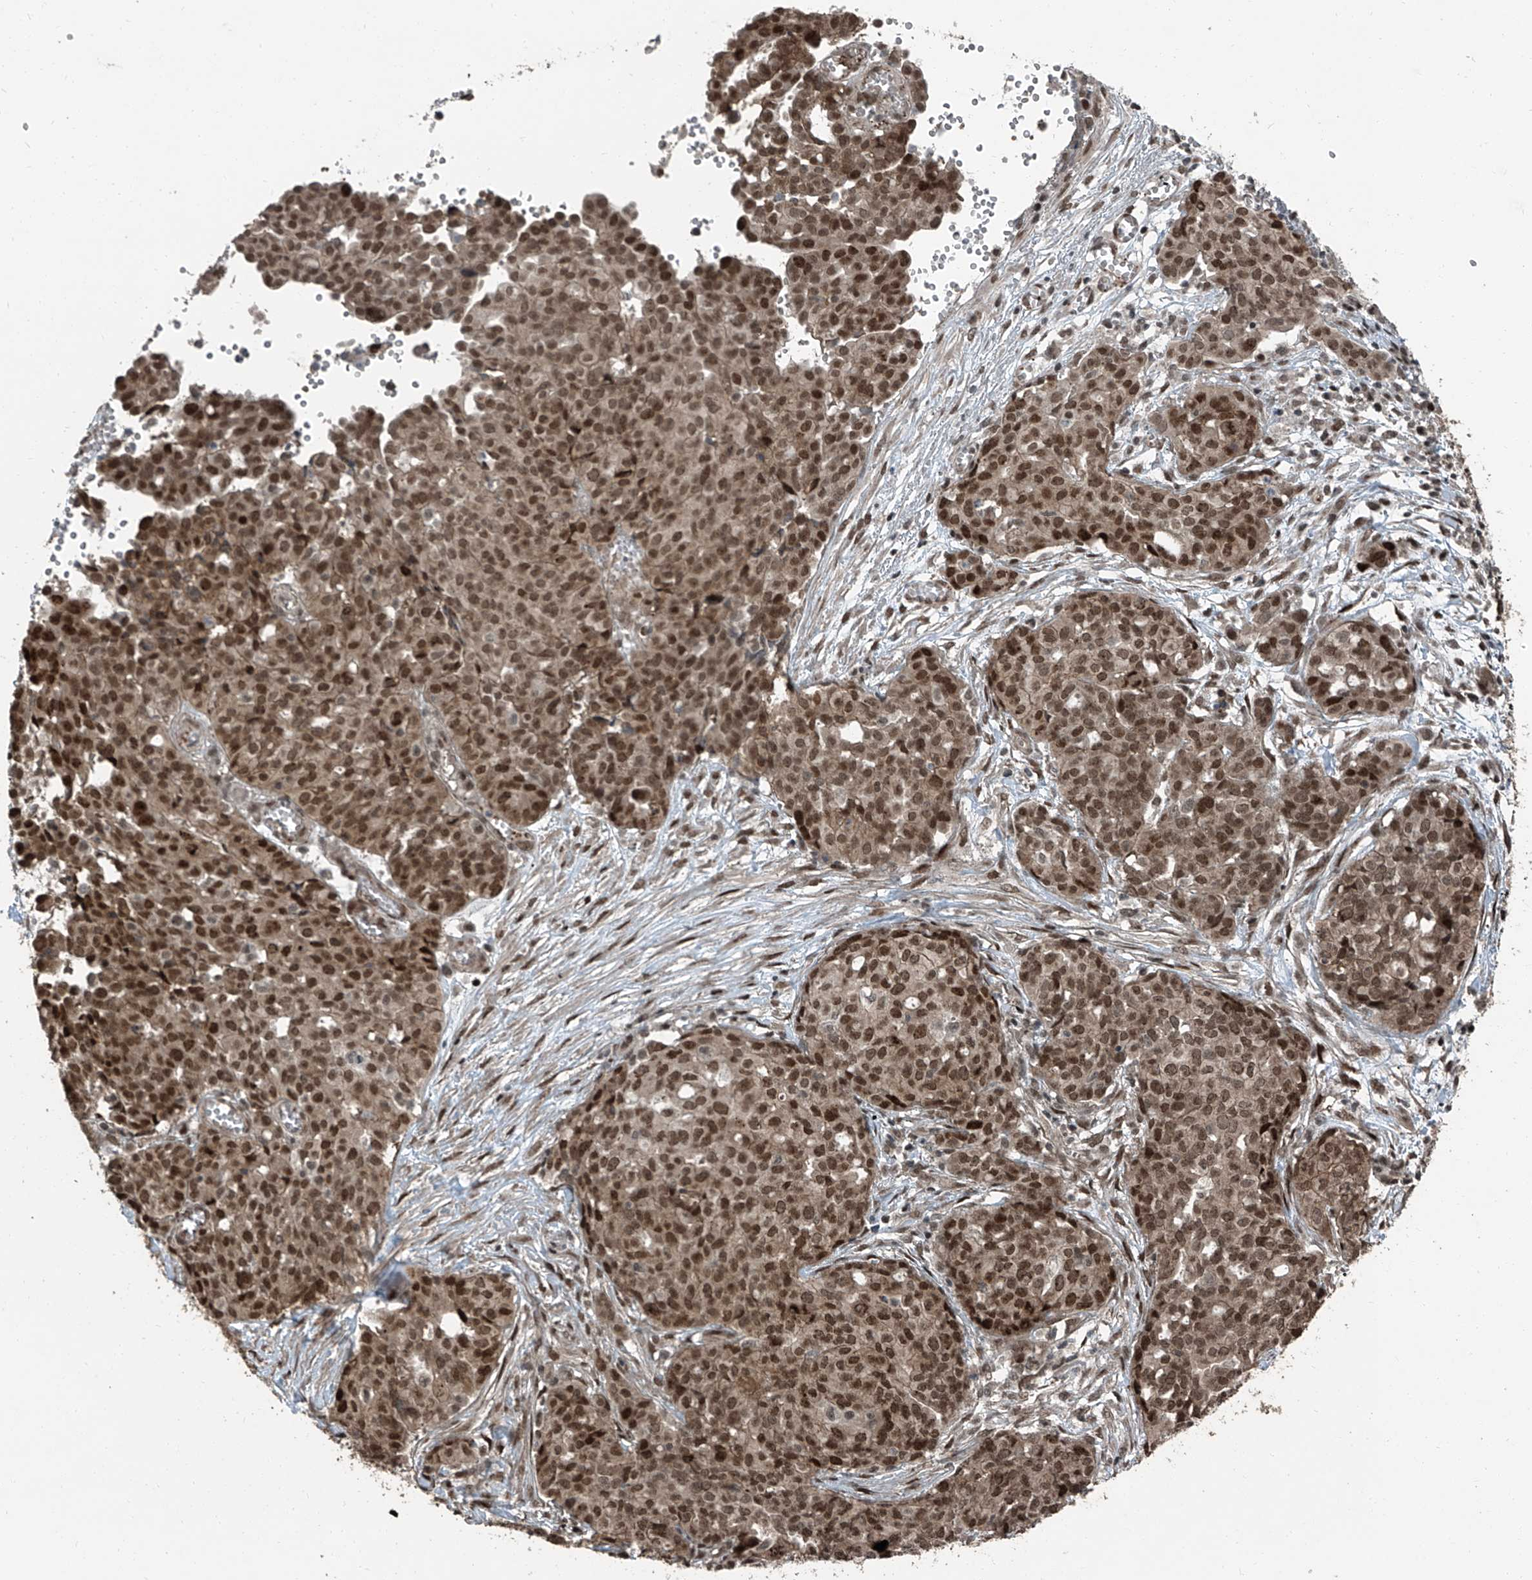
{"staining": {"intensity": "moderate", "quantity": ">75%", "location": "nuclear"}, "tissue": "ovarian cancer", "cell_type": "Tumor cells", "image_type": "cancer", "snomed": [{"axis": "morphology", "description": "Cystadenocarcinoma, serous, NOS"}, {"axis": "topography", "description": "Soft tissue"}, {"axis": "topography", "description": "Ovary"}], "caption": "Ovarian serous cystadenocarcinoma stained with a brown dye demonstrates moderate nuclear positive expression in approximately >75% of tumor cells.", "gene": "ZNF570", "patient": {"sex": "female", "age": 57}}